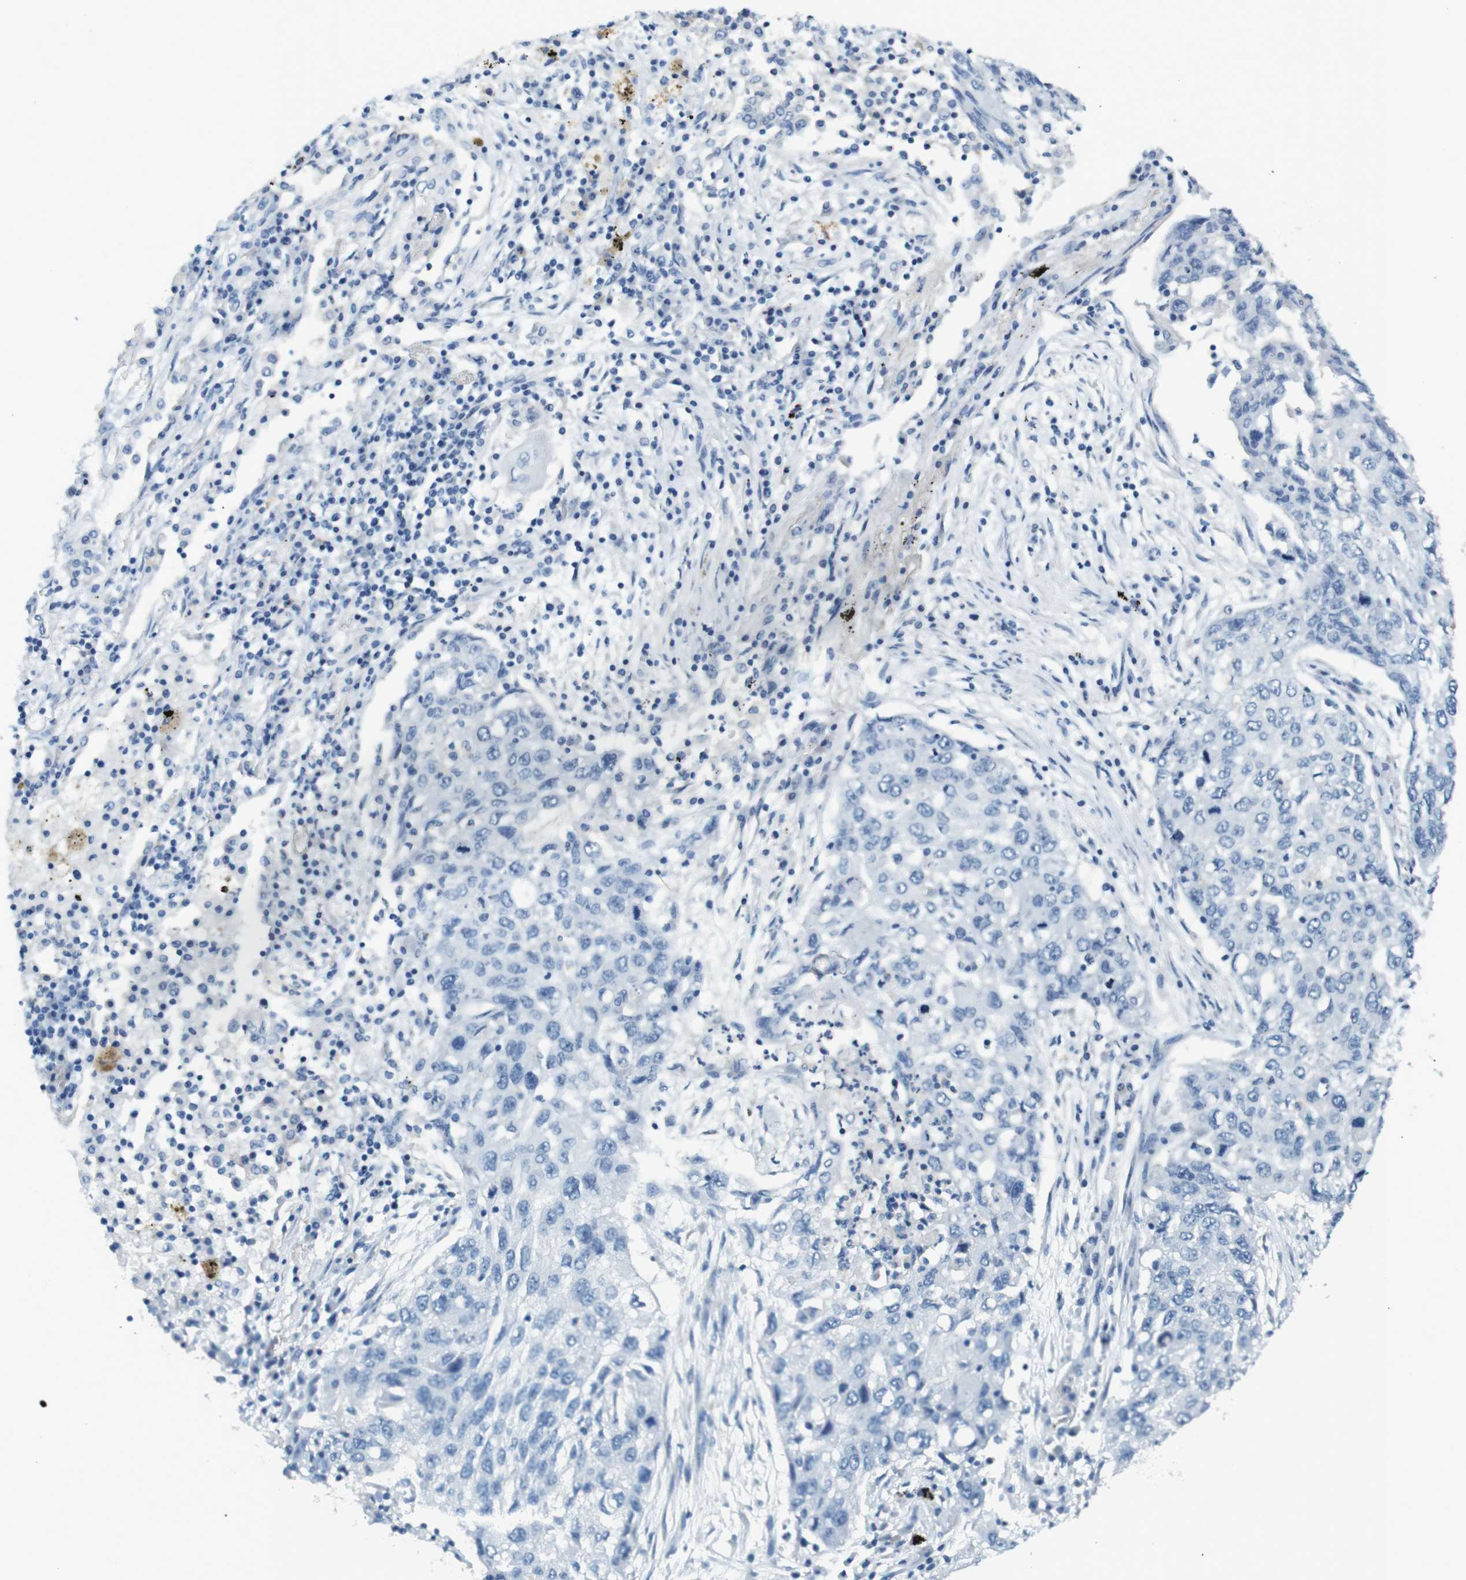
{"staining": {"intensity": "negative", "quantity": "none", "location": "none"}, "tissue": "lung cancer", "cell_type": "Tumor cells", "image_type": "cancer", "snomed": [{"axis": "morphology", "description": "Squamous cell carcinoma, NOS"}, {"axis": "topography", "description": "Lung"}], "caption": "Tumor cells show no significant protein positivity in lung squamous cell carcinoma. (DAB immunohistochemistry, high magnification).", "gene": "LRRK2", "patient": {"sex": "female", "age": 63}}